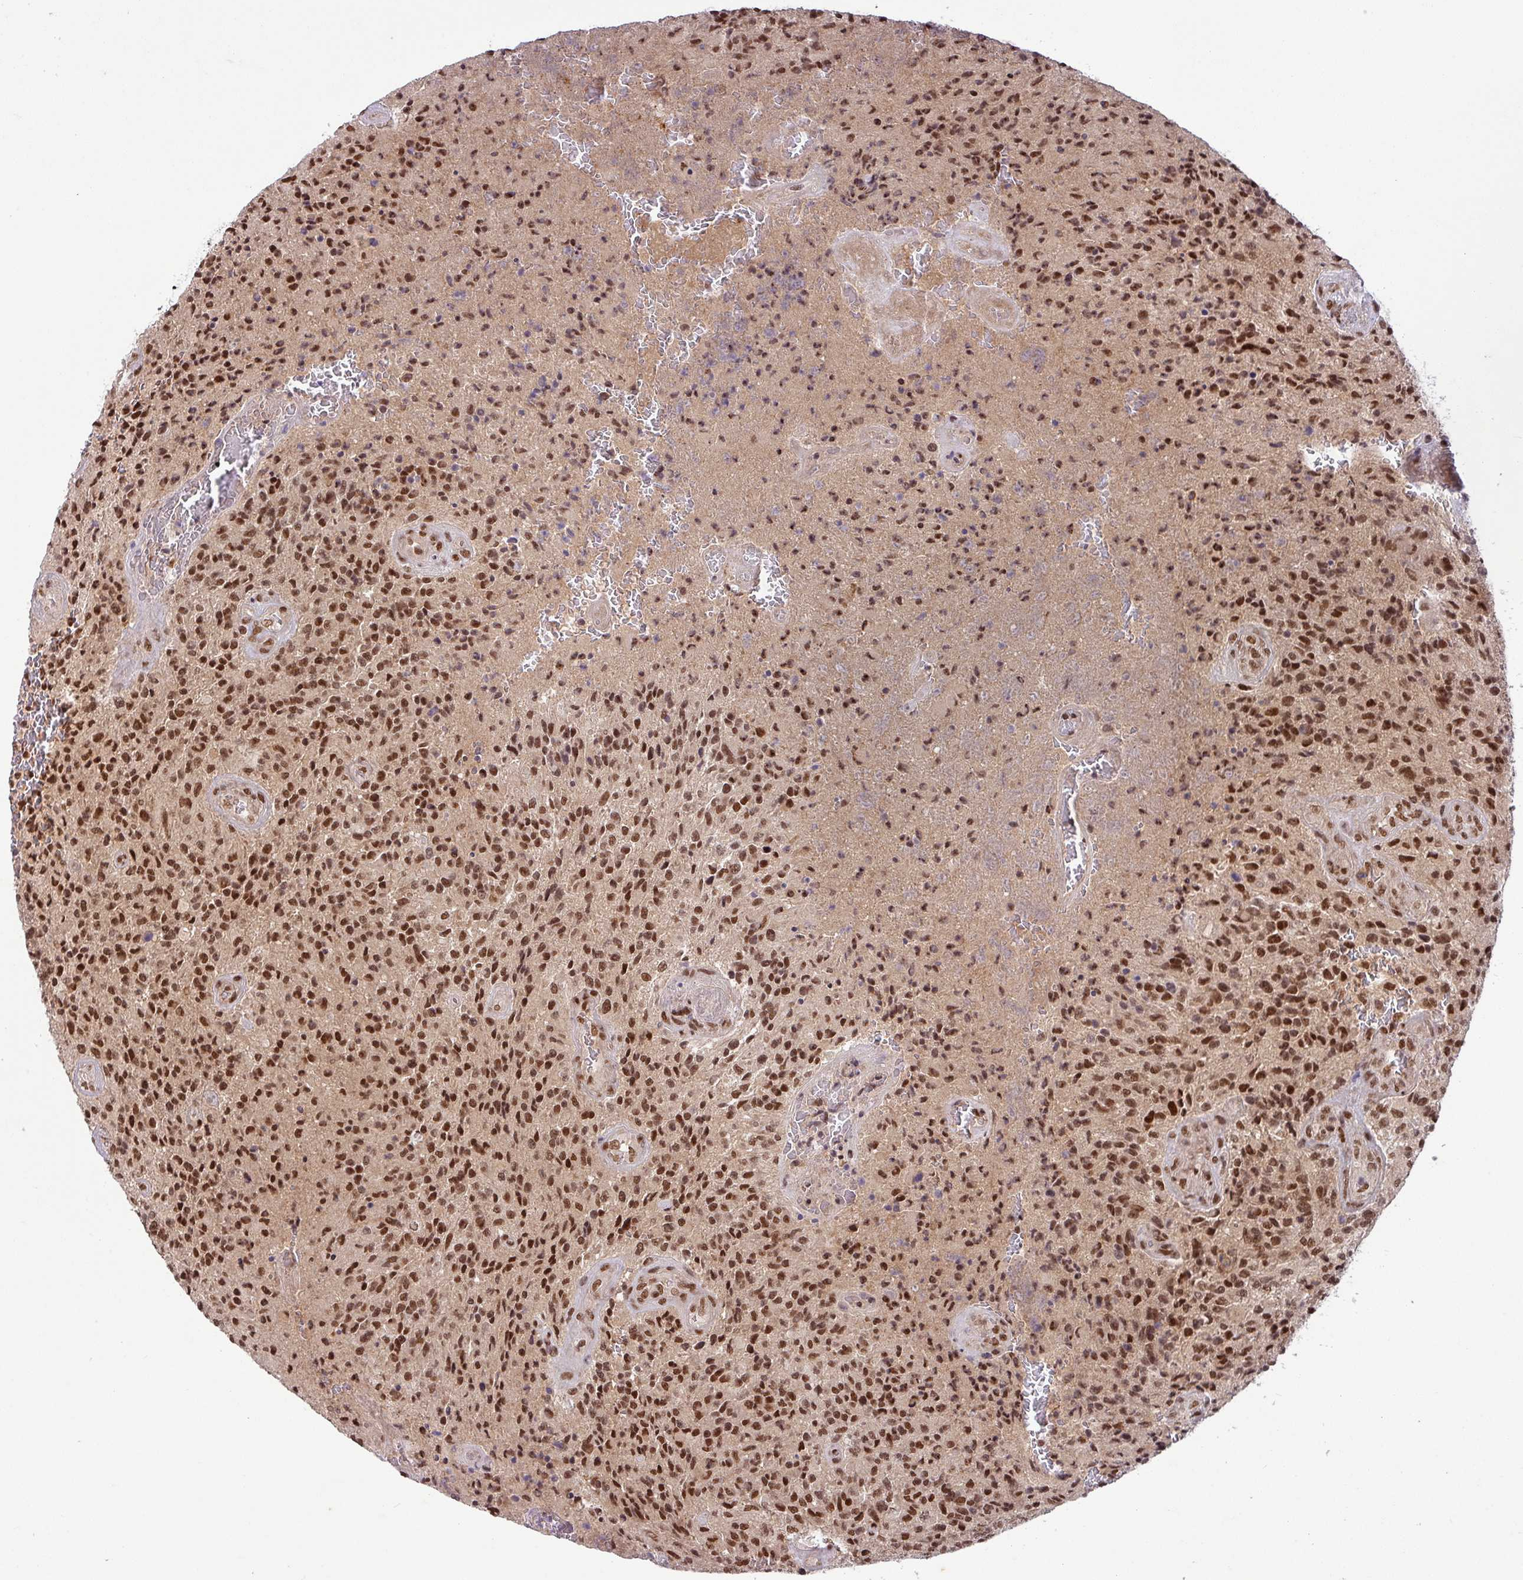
{"staining": {"intensity": "strong", "quantity": ">75%", "location": "nuclear"}, "tissue": "glioma", "cell_type": "Tumor cells", "image_type": "cancer", "snomed": [{"axis": "morphology", "description": "Normal tissue, NOS"}, {"axis": "morphology", "description": "Glioma, malignant, High grade"}, {"axis": "topography", "description": "Cerebral cortex"}], "caption": "There is high levels of strong nuclear positivity in tumor cells of malignant high-grade glioma, as demonstrated by immunohistochemical staining (brown color).", "gene": "SRSF2", "patient": {"sex": "male", "age": 56}}